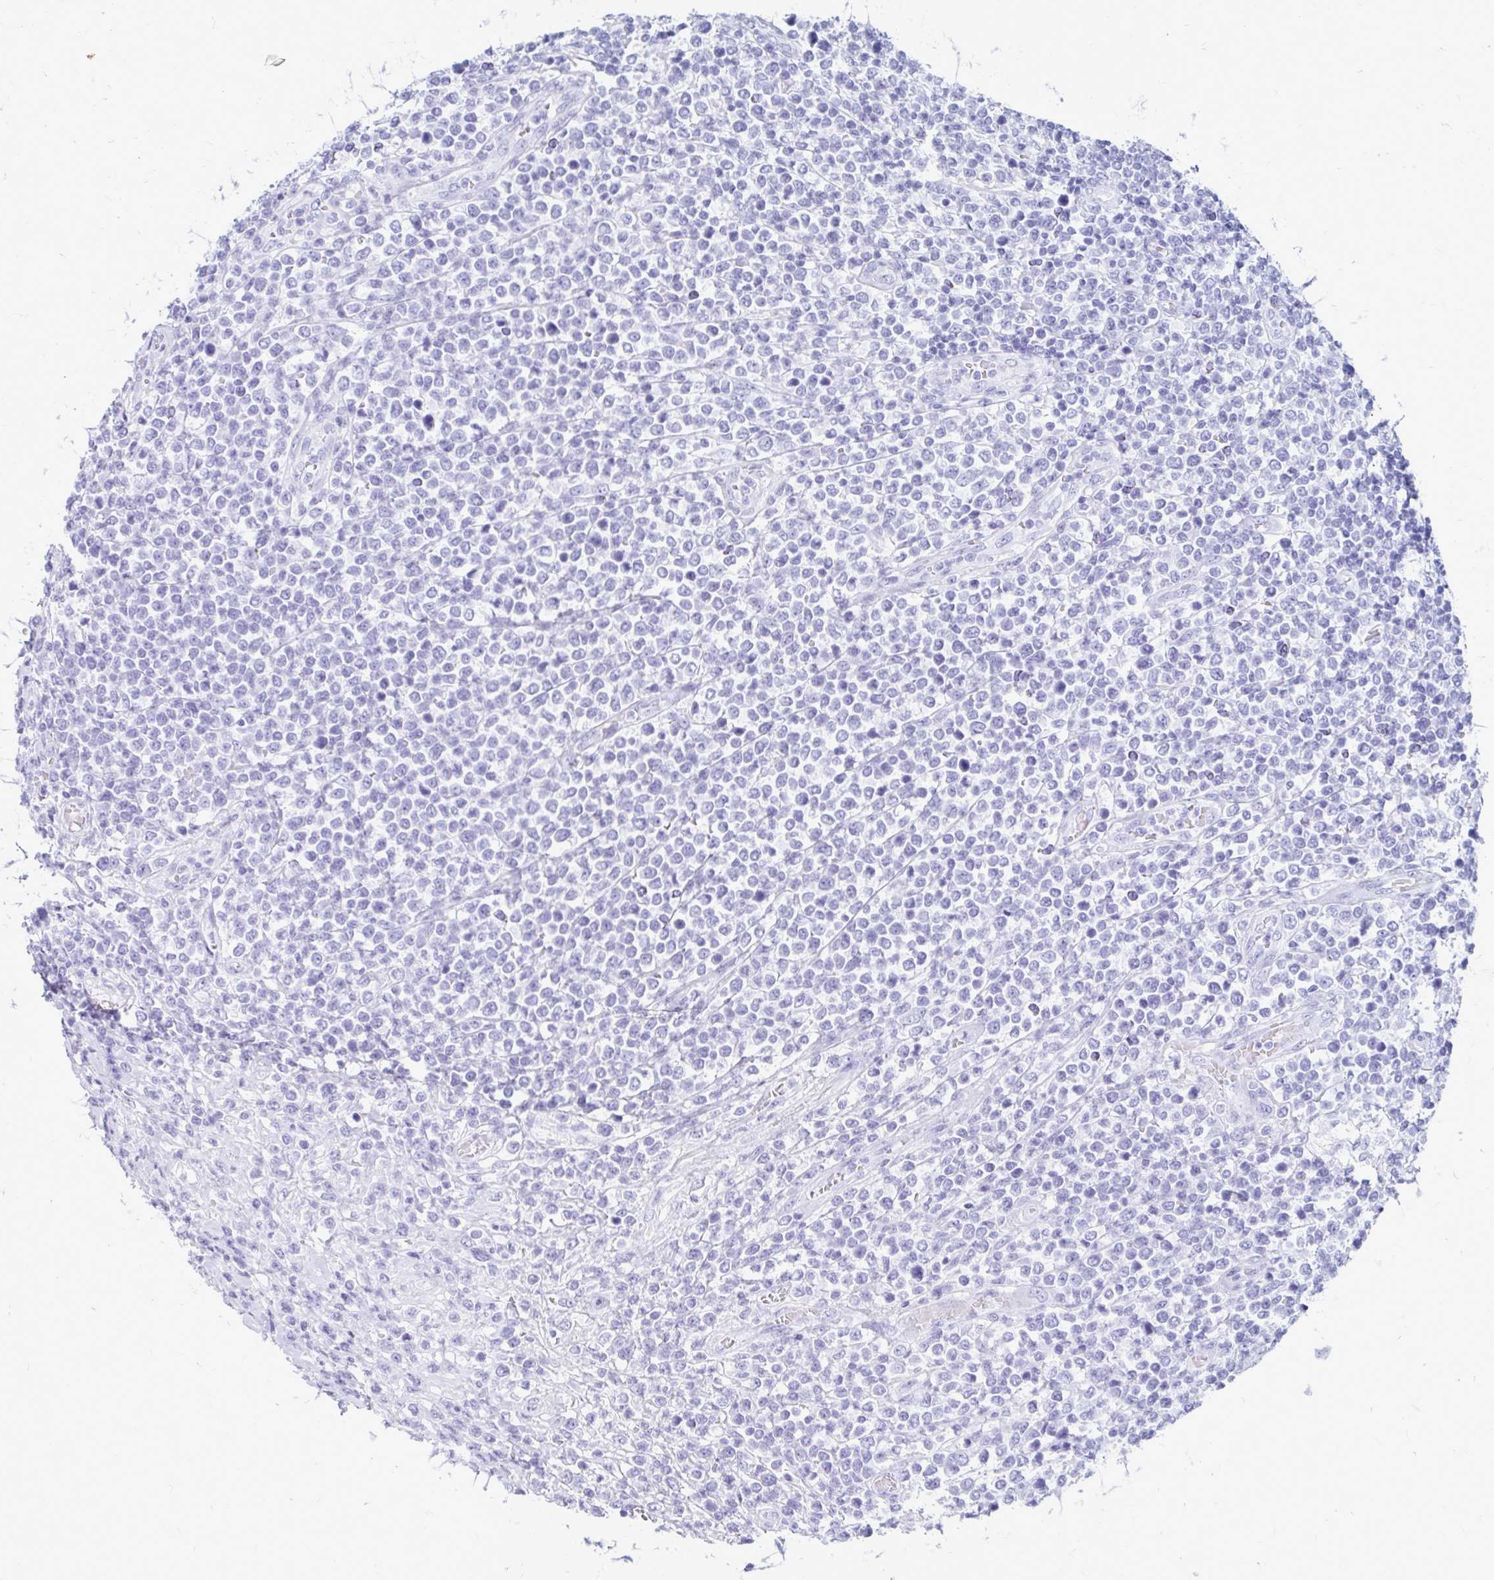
{"staining": {"intensity": "negative", "quantity": "none", "location": "none"}, "tissue": "lymphoma", "cell_type": "Tumor cells", "image_type": "cancer", "snomed": [{"axis": "morphology", "description": "Malignant lymphoma, non-Hodgkin's type, High grade"}, {"axis": "topography", "description": "Soft tissue"}], "caption": "High-grade malignant lymphoma, non-Hodgkin's type stained for a protein using immunohistochemistry demonstrates no staining tumor cells.", "gene": "OR10R2", "patient": {"sex": "female", "age": 56}}